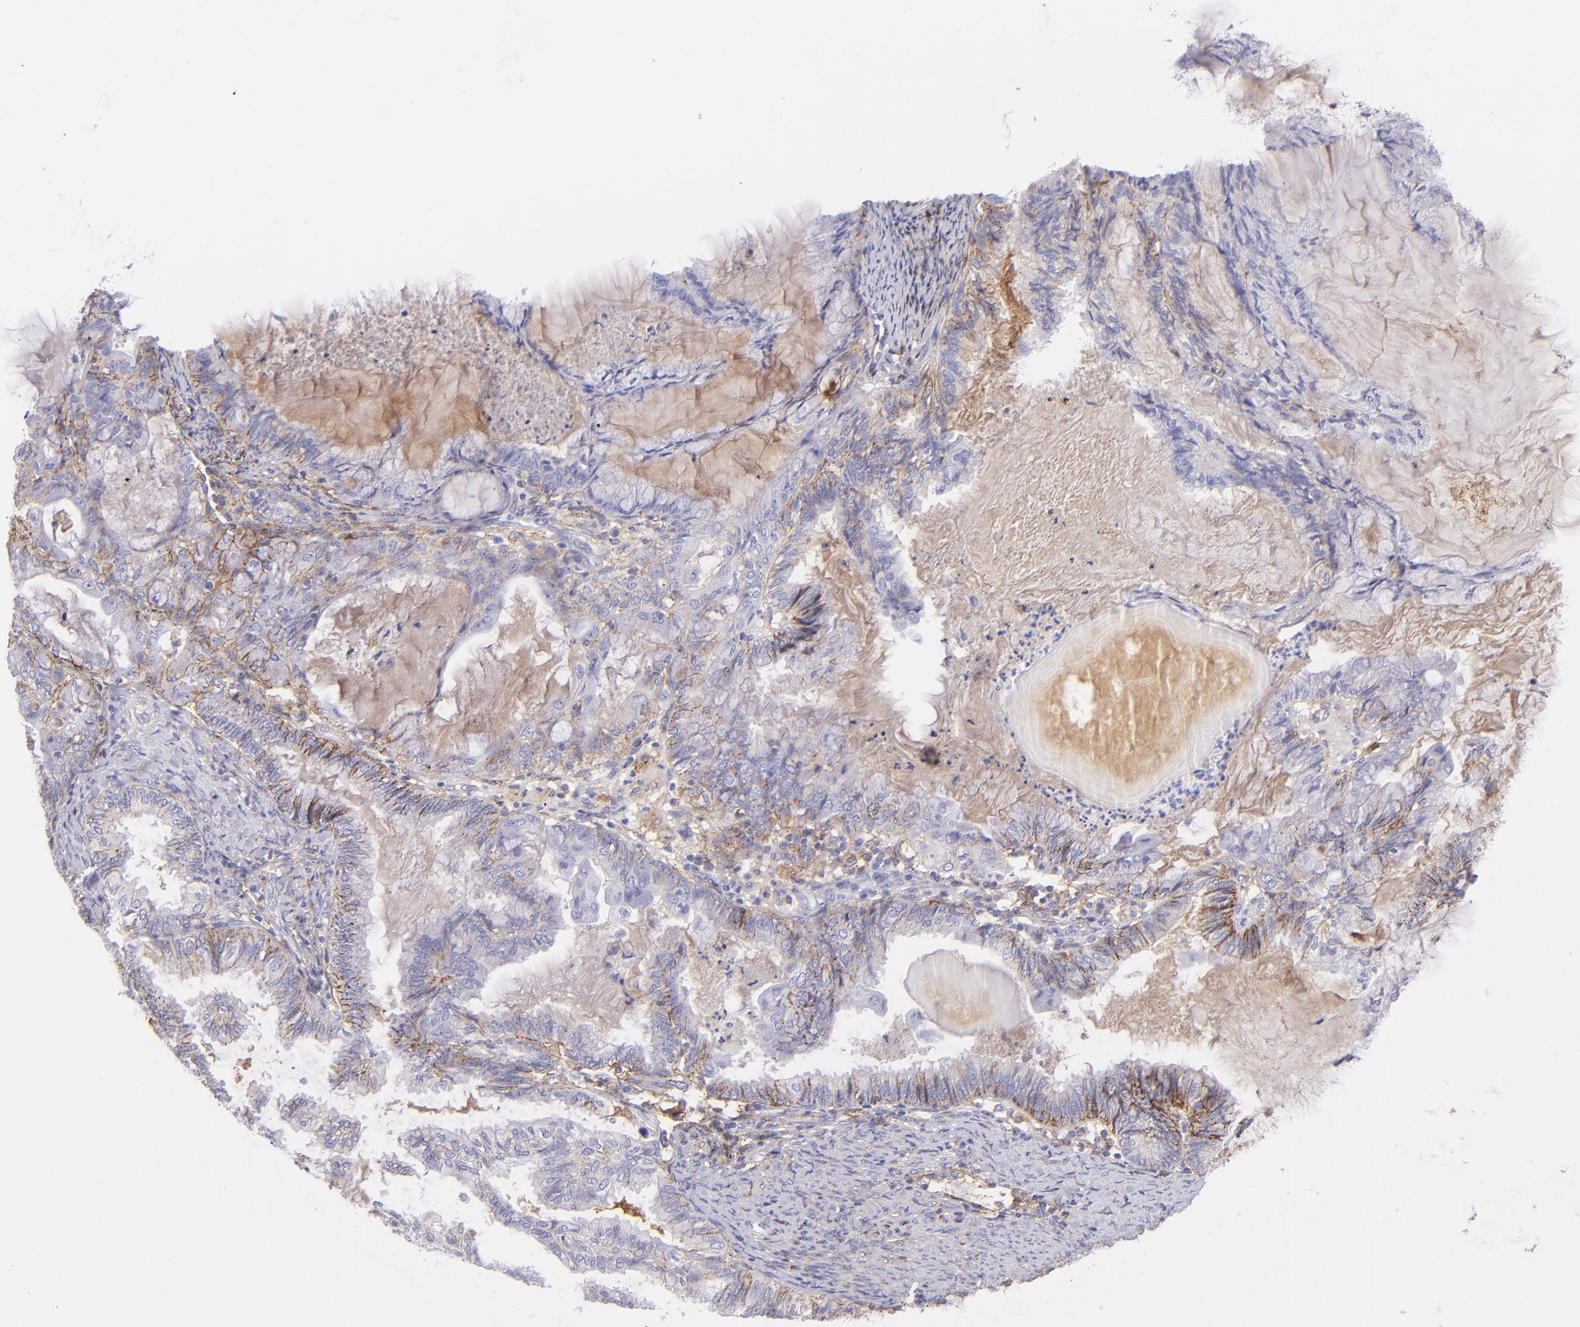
{"staining": {"intensity": "moderate", "quantity": "25%-75%", "location": "cytoplasmic/membranous"}, "tissue": "endometrial cancer", "cell_type": "Tumor cells", "image_type": "cancer", "snomed": [{"axis": "morphology", "description": "Adenocarcinoma, NOS"}, {"axis": "topography", "description": "Endometrium"}], "caption": "This micrograph displays endometrial cancer (adenocarcinoma) stained with immunohistochemistry to label a protein in brown. The cytoplasmic/membranous of tumor cells show moderate positivity for the protein. Nuclei are counter-stained blue.", "gene": "CD81", "patient": {"sex": "female", "age": 86}}